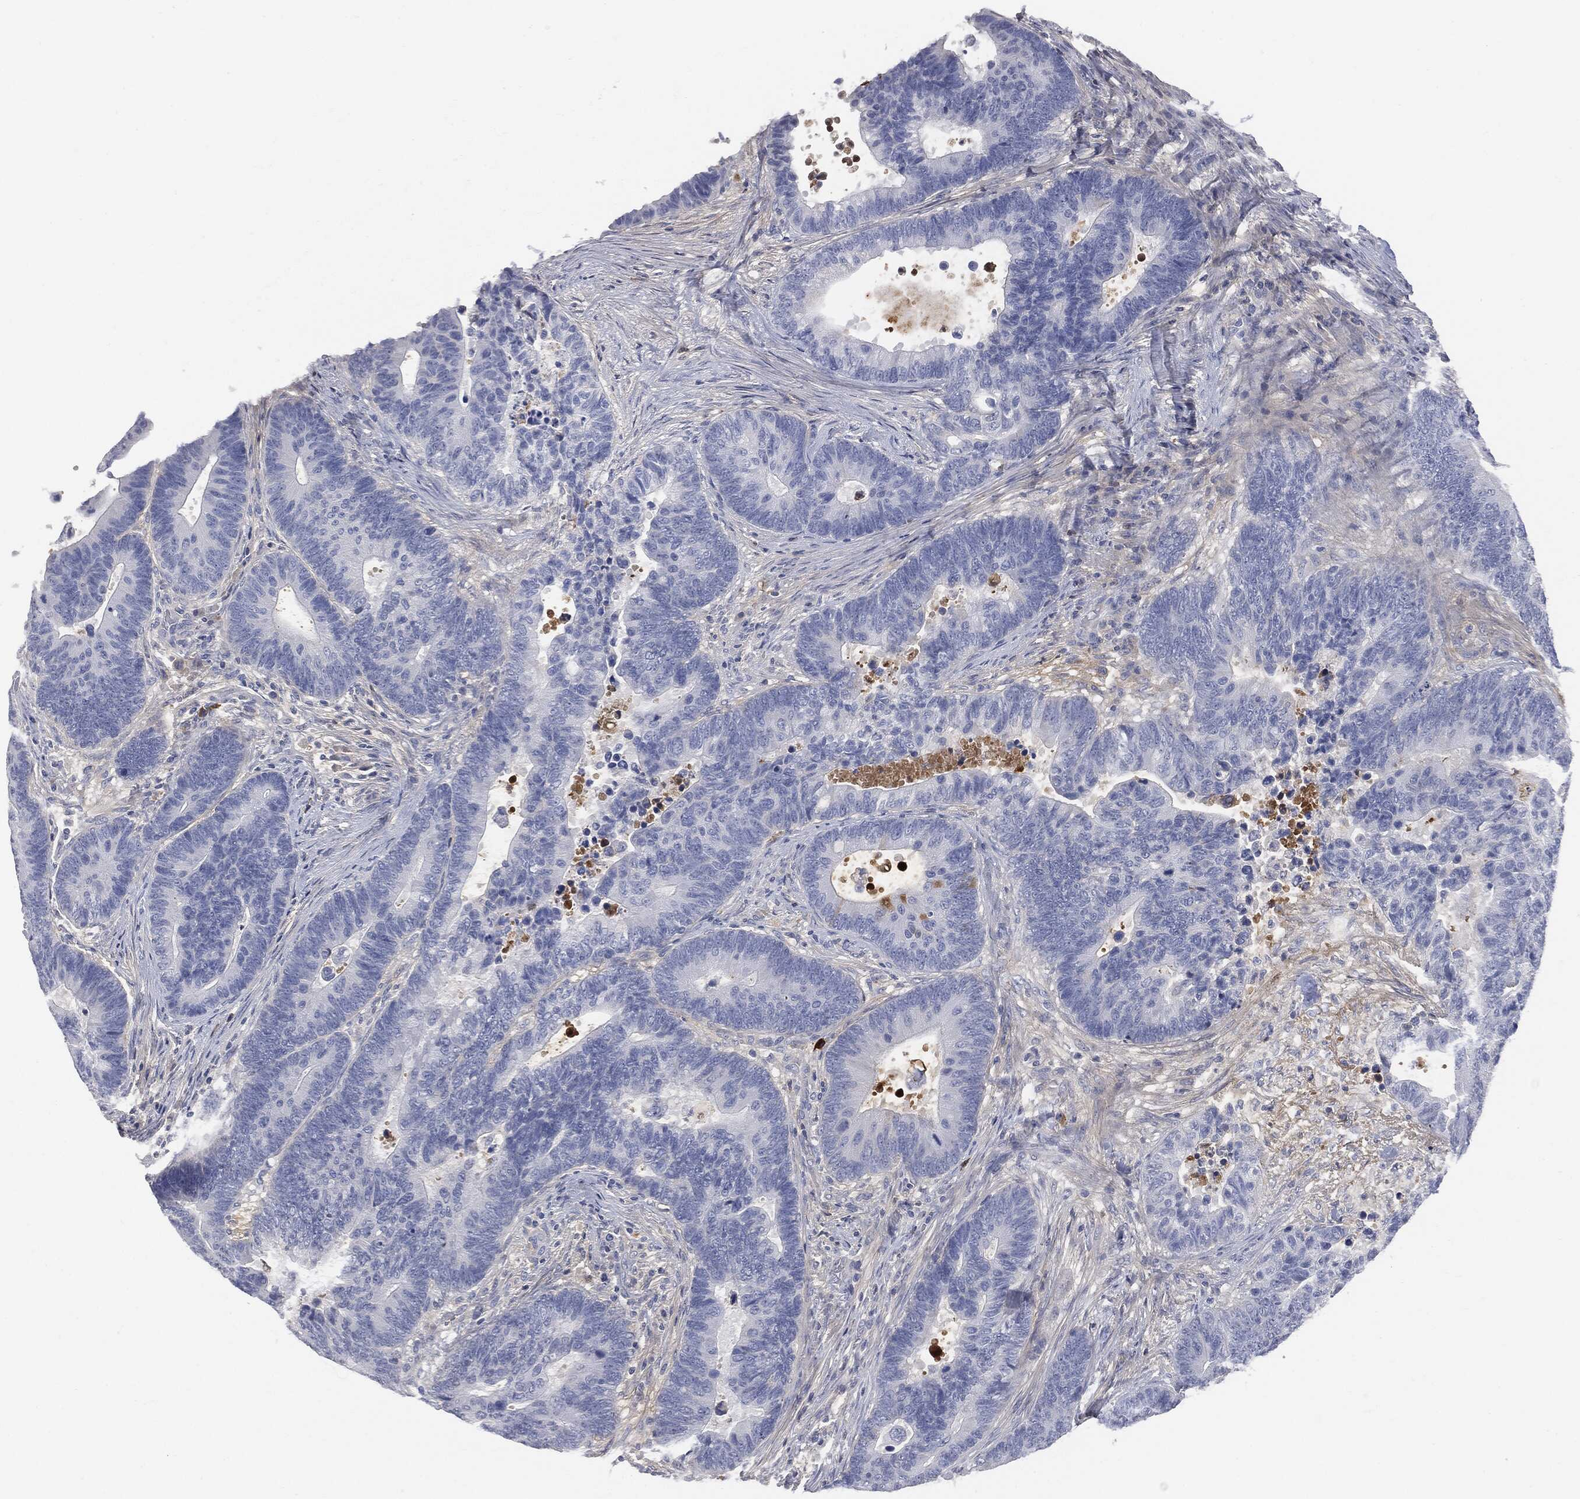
{"staining": {"intensity": "weak", "quantity": "<25%", "location": "cytoplasmic/membranous"}, "tissue": "colorectal cancer", "cell_type": "Tumor cells", "image_type": "cancer", "snomed": [{"axis": "morphology", "description": "Adenocarcinoma, NOS"}, {"axis": "topography", "description": "Colon"}], "caption": "Protein analysis of colorectal cancer (adenocarcinoma) demonstrates no significant staining in tumor cells.", "gene": "BTK", "patient": {"sex": "male", "age": 75}}